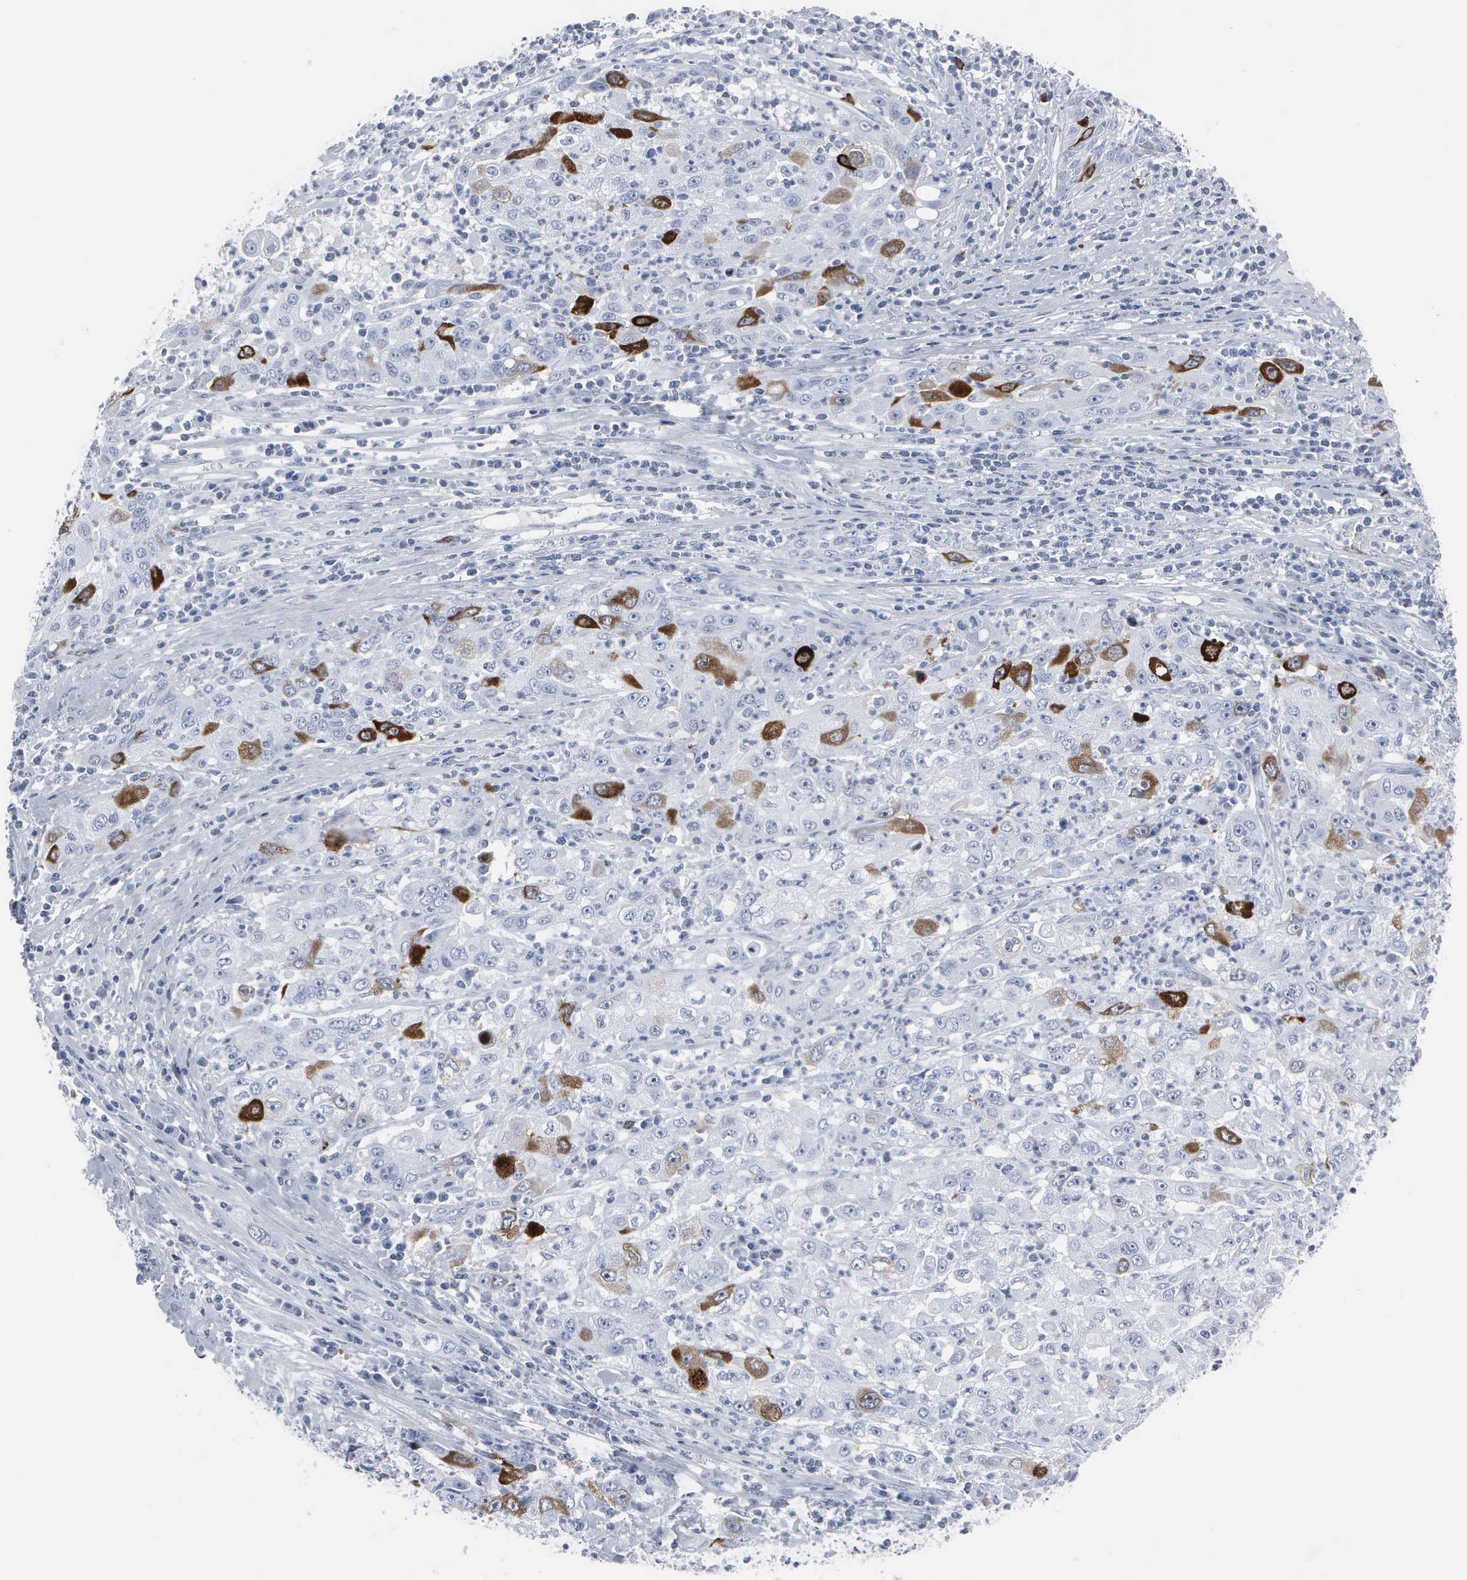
{"staining": {"intensity": "strong", "quantity": "<25%", "location": "cytoplasmic/membranous,nuclear"}, "tissue": "cervical cancer", "cell_type": "Tumor cells", "image_type": "cancer", "snomed": [{"axis": "morphology", "description": "Squamous cell carcinoma, NOS"}, {"axis": "topography", "description": "Cervix"}], "caption": "Tumor cells reveal medium levels of strong cytoplasmic/membranous and nuclear positivity in about <25% of cells in cervical squamous cell carcinoma. Nuclei are stained in blue.", "gene": "CCNB1", "patient": {"sex": "female", "age": 36}}